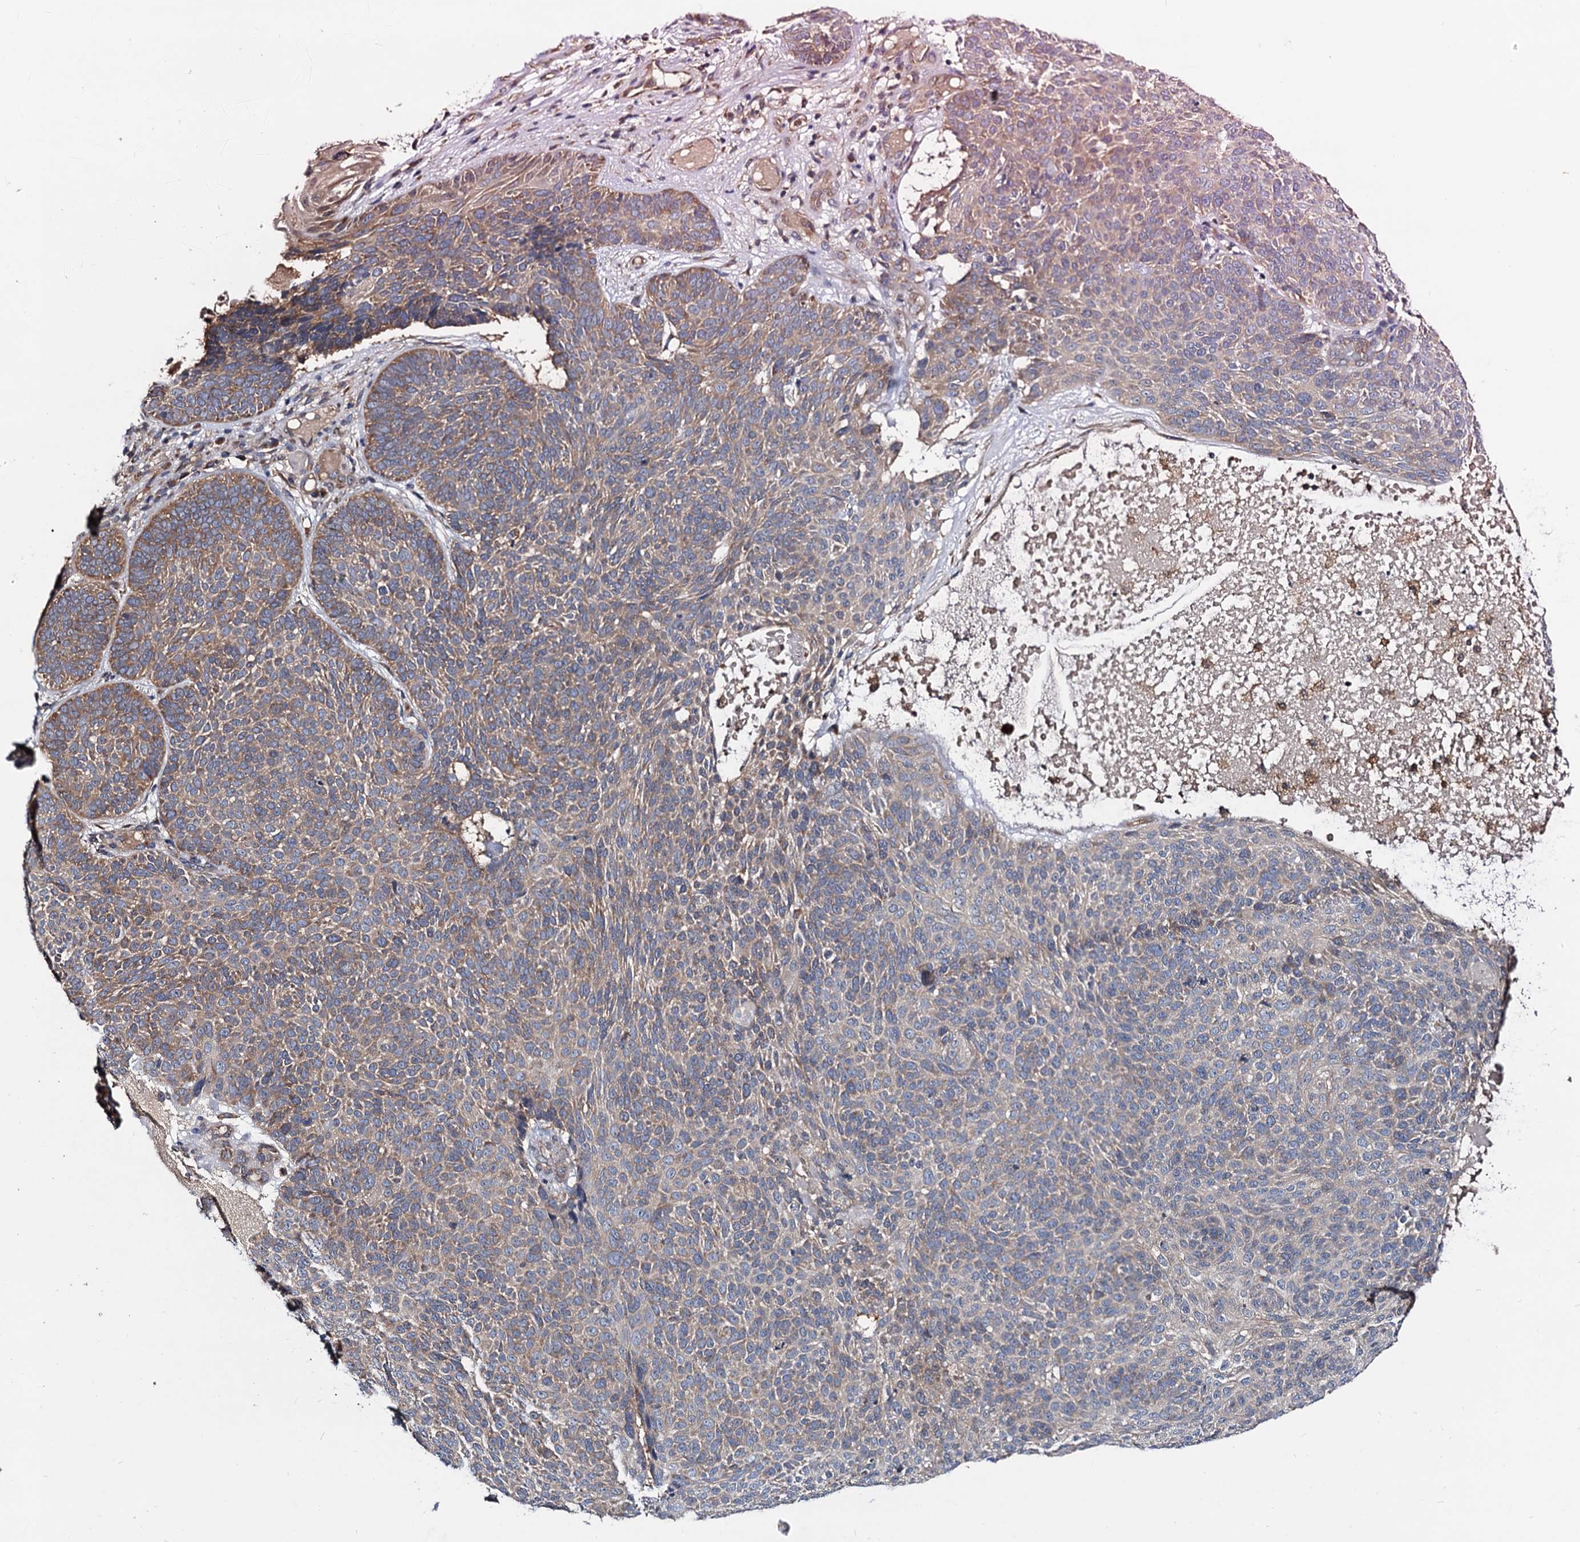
{"staining": {"intensity": "moderate", "quantity": ">75%", "location": "cytoplasmic/membranous"}, "tissue": "skin cancer", "cell_type": "Tumor cells", "image_type": "cancer", "snomed": [{"axis": "morphology", "description": "Basal cell carcinoma"}, {"axis": "topography", "description": "Skin"}], "caption": "This histopathology image shows IHC staining of human skin basal cell carcinoma, with medium moderate cytoplasmic/membranous staining in about >75% of tumor cells.", "gene": "CEP192", "patient": {"sex": "male", "age": 85}}